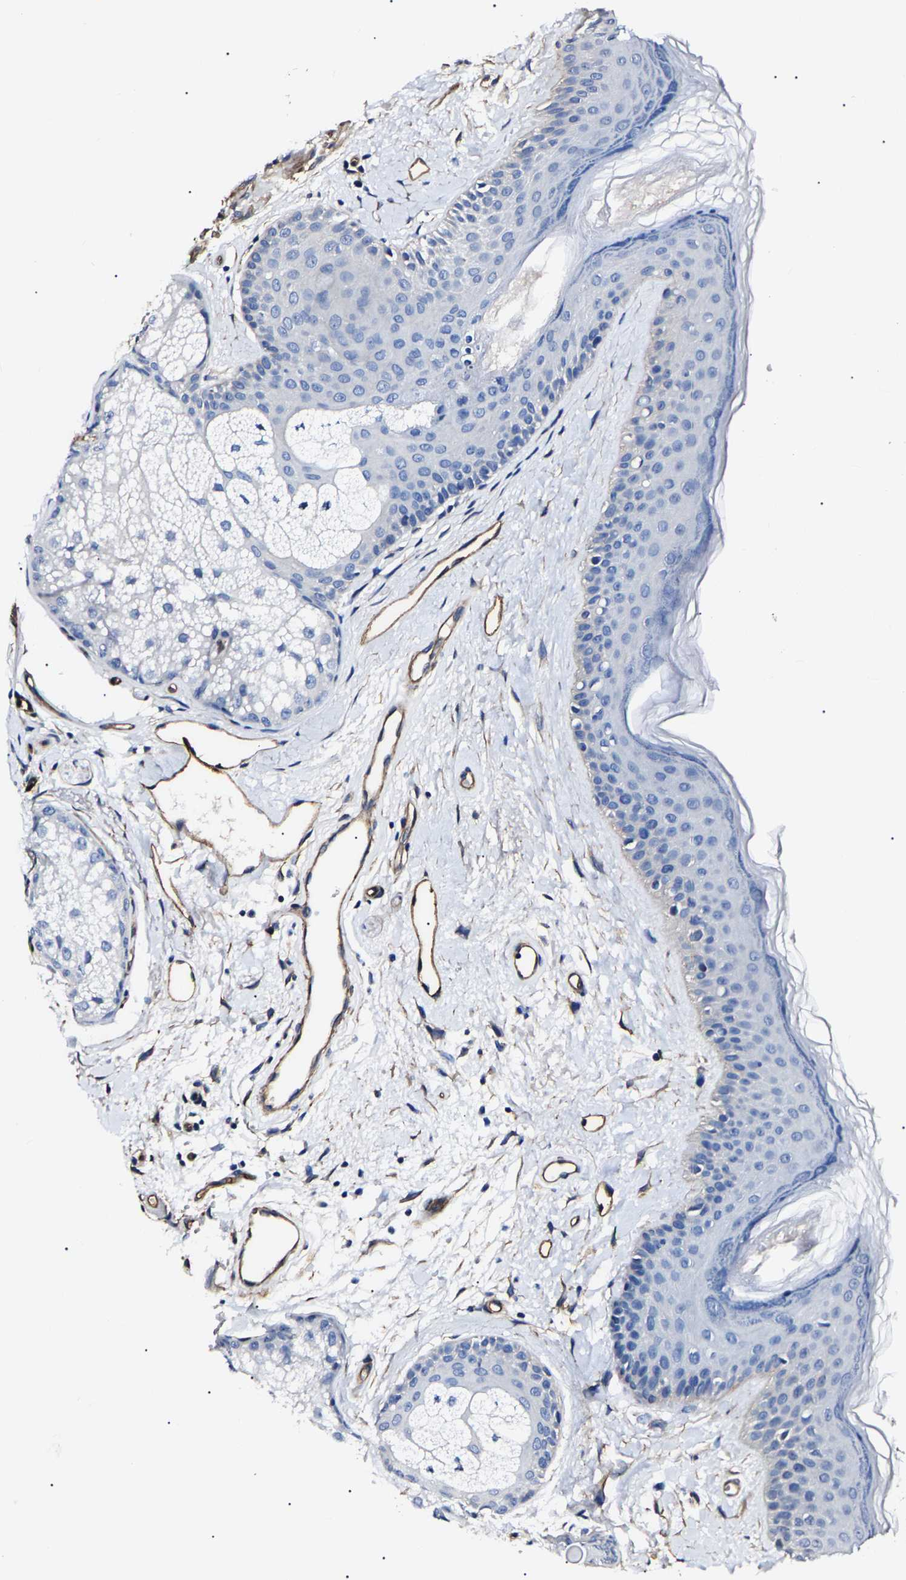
{"staining": {"intensity": "negative", "quantity": "none", "location": "none"}, "tissue": "oral mucosa", "cell_type": "Squamous epithelial cells", "image_type": "normal", "snomed": [{"axis": "morphology", "description": "Normal tissue, NOS"}, {"axis": "topography", "description": "Skin"}, {"axis": "topography", "description": "Oral tissue"}], "caption": "The micrograph demonstrates no significant staining in squamous epithelial cells of oral mucosa.", "gene": "KLHL42", "patient": {"sex": "male", "age": 84}}